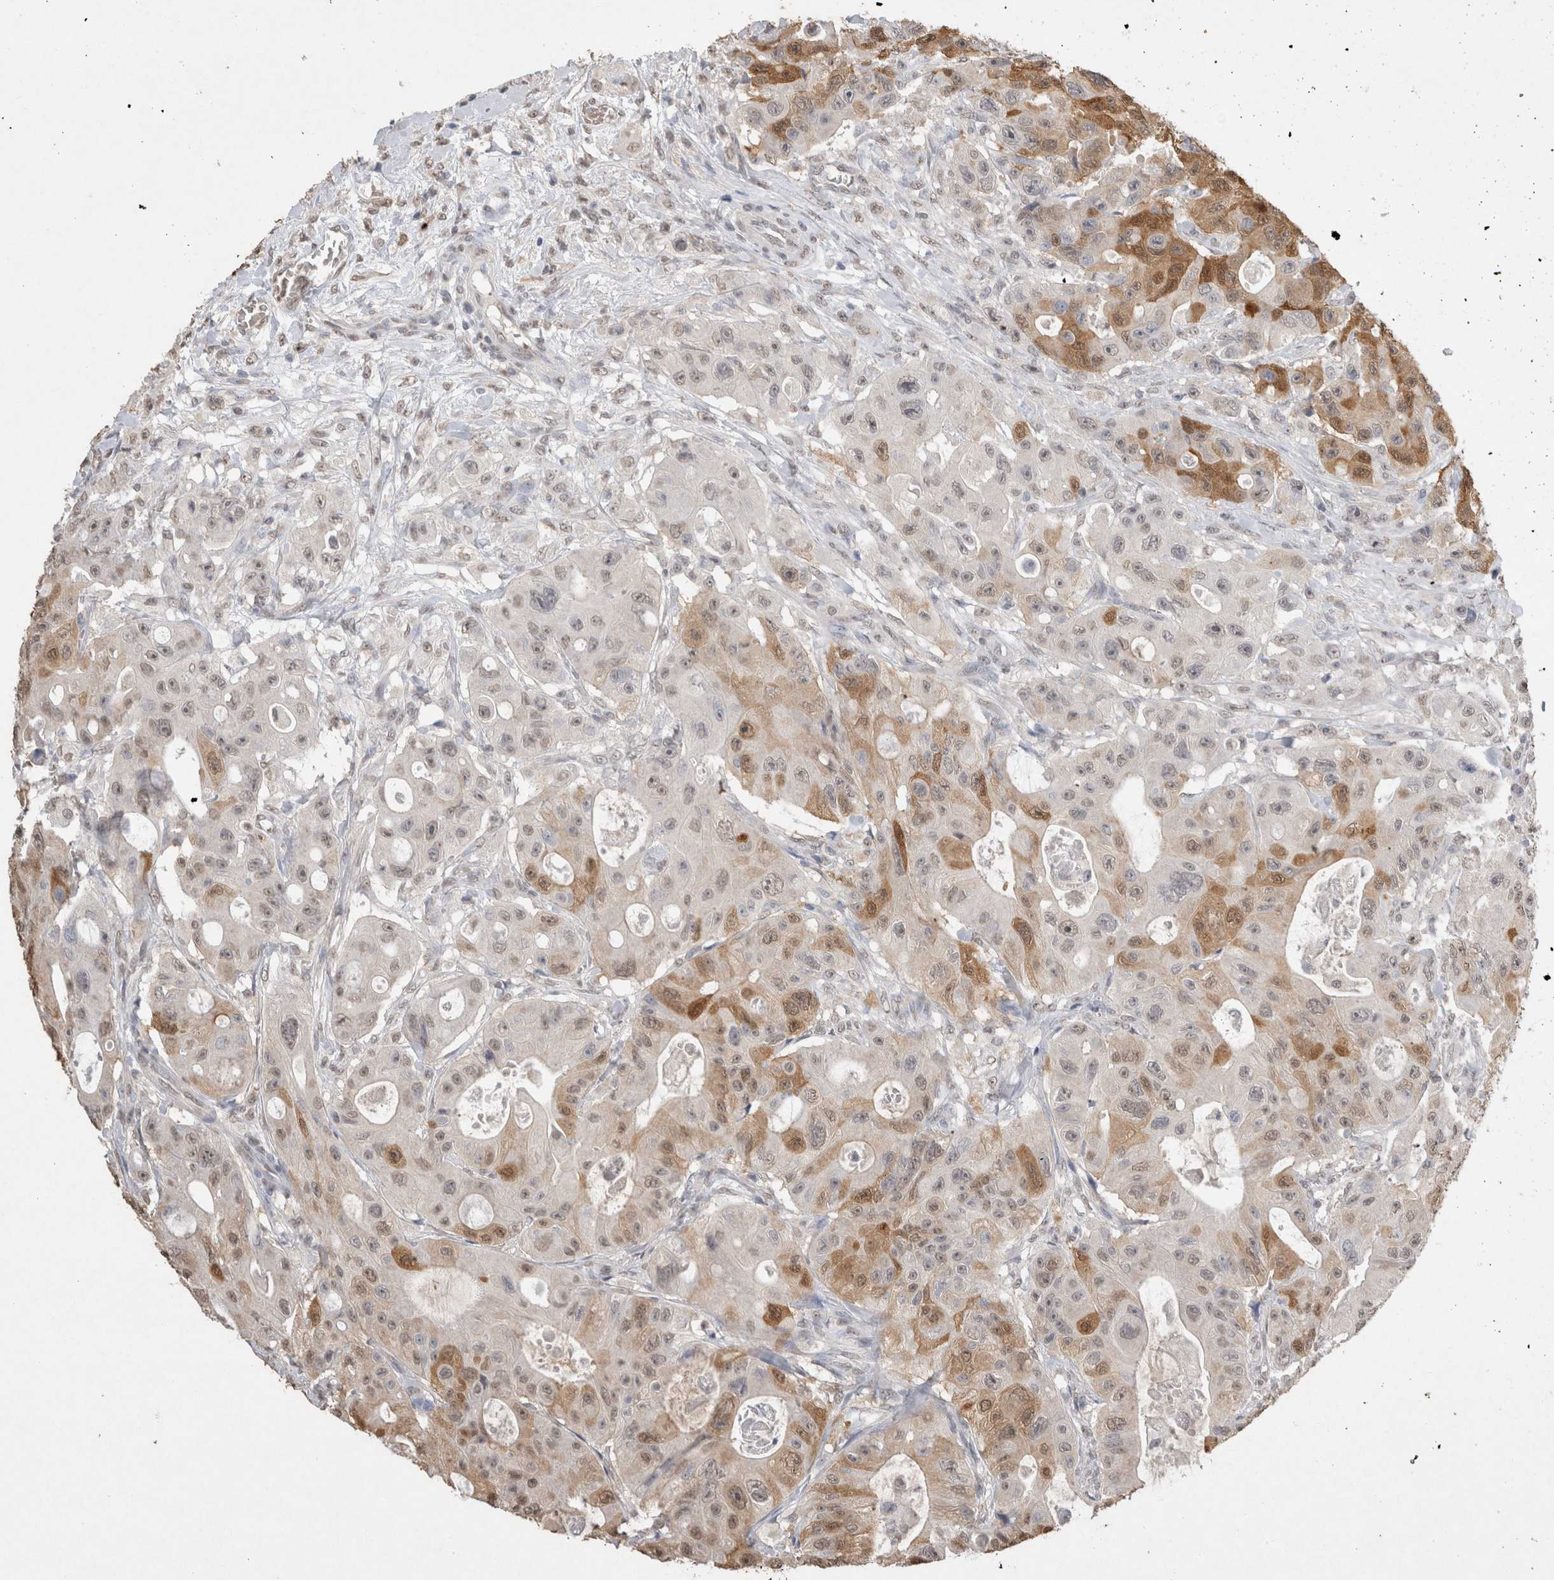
{"staining": {"intensity": "moderate", "quantity": "25%-75%", "location": "cytoplasmic/membranous,nuclear"}, "tissue": "colorectal cancer", "cell_type": "Tumor cells", "image_type": "cancer", "snomed": [{"axis": "morphology", "description": "Adenocarcinoma, NOS"}, {"axis": "topography", "description": "Colon"}], "caption": "Protein expression analysis of colorectal adenocarcinoma shows moderate cytoplasmic/membranous and nuclear staining in approximately 25%-75% of tumor cells.", "gene": "LGALS2", "patient": {"sex": "female", "age": 46}}